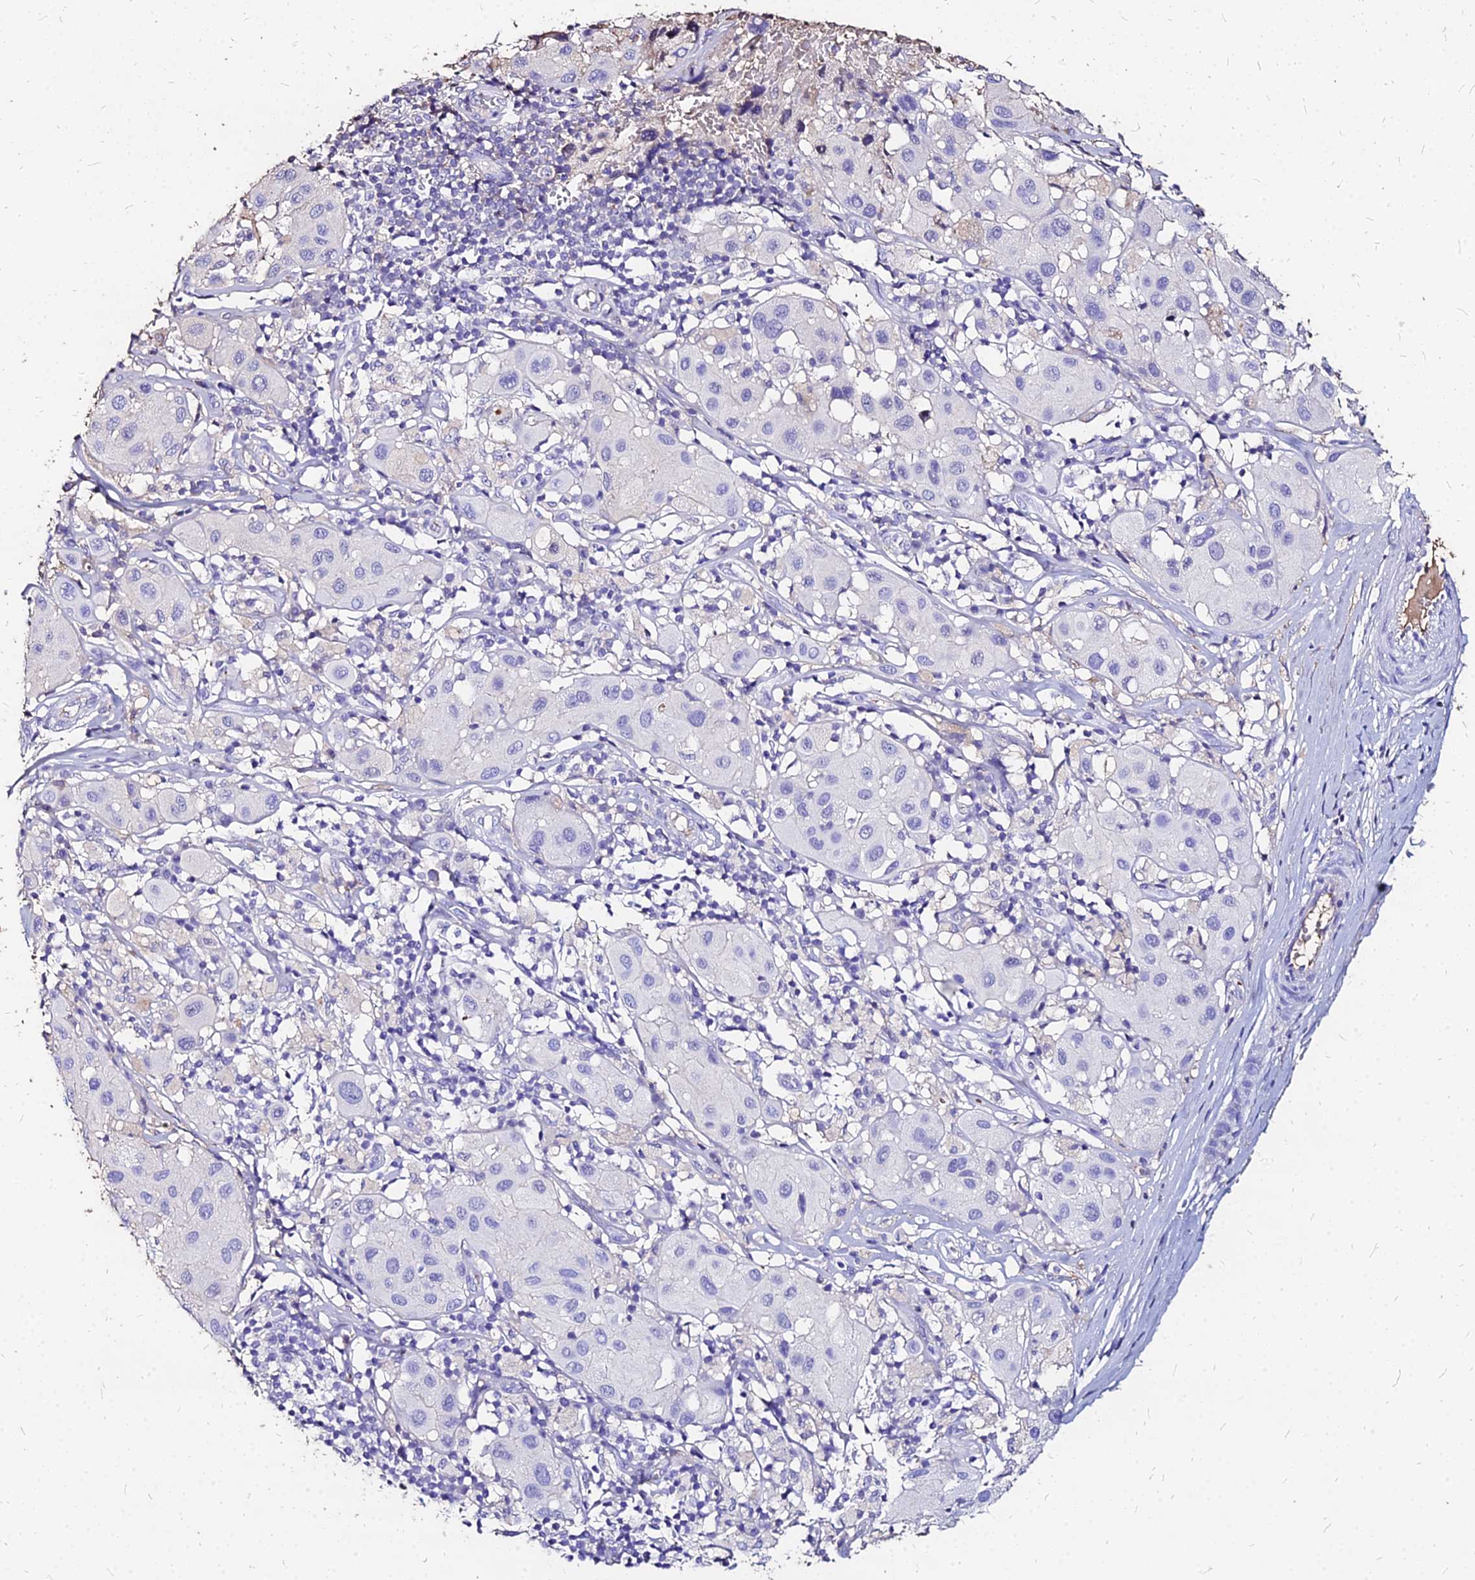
{"staining": {"intensity": "negative", "quantity": "none", "location": "none"}, "tissue": "melanoma", "cell_type": "Tumor cells", "image_type": "cancer", "snomed": [{"axis": "morphology", "description": "Malignant melanoma, Metastatic site"}, {"axis": "topography", "description": "Skin"}], "caption": "Immunohistochemistry (IHC) micrograph of melanoma stained for a protein (brown), which exhibits no positivity in tumor cells.", "gene": "NME5", "patient": {"sex": "male", "age": 41}}